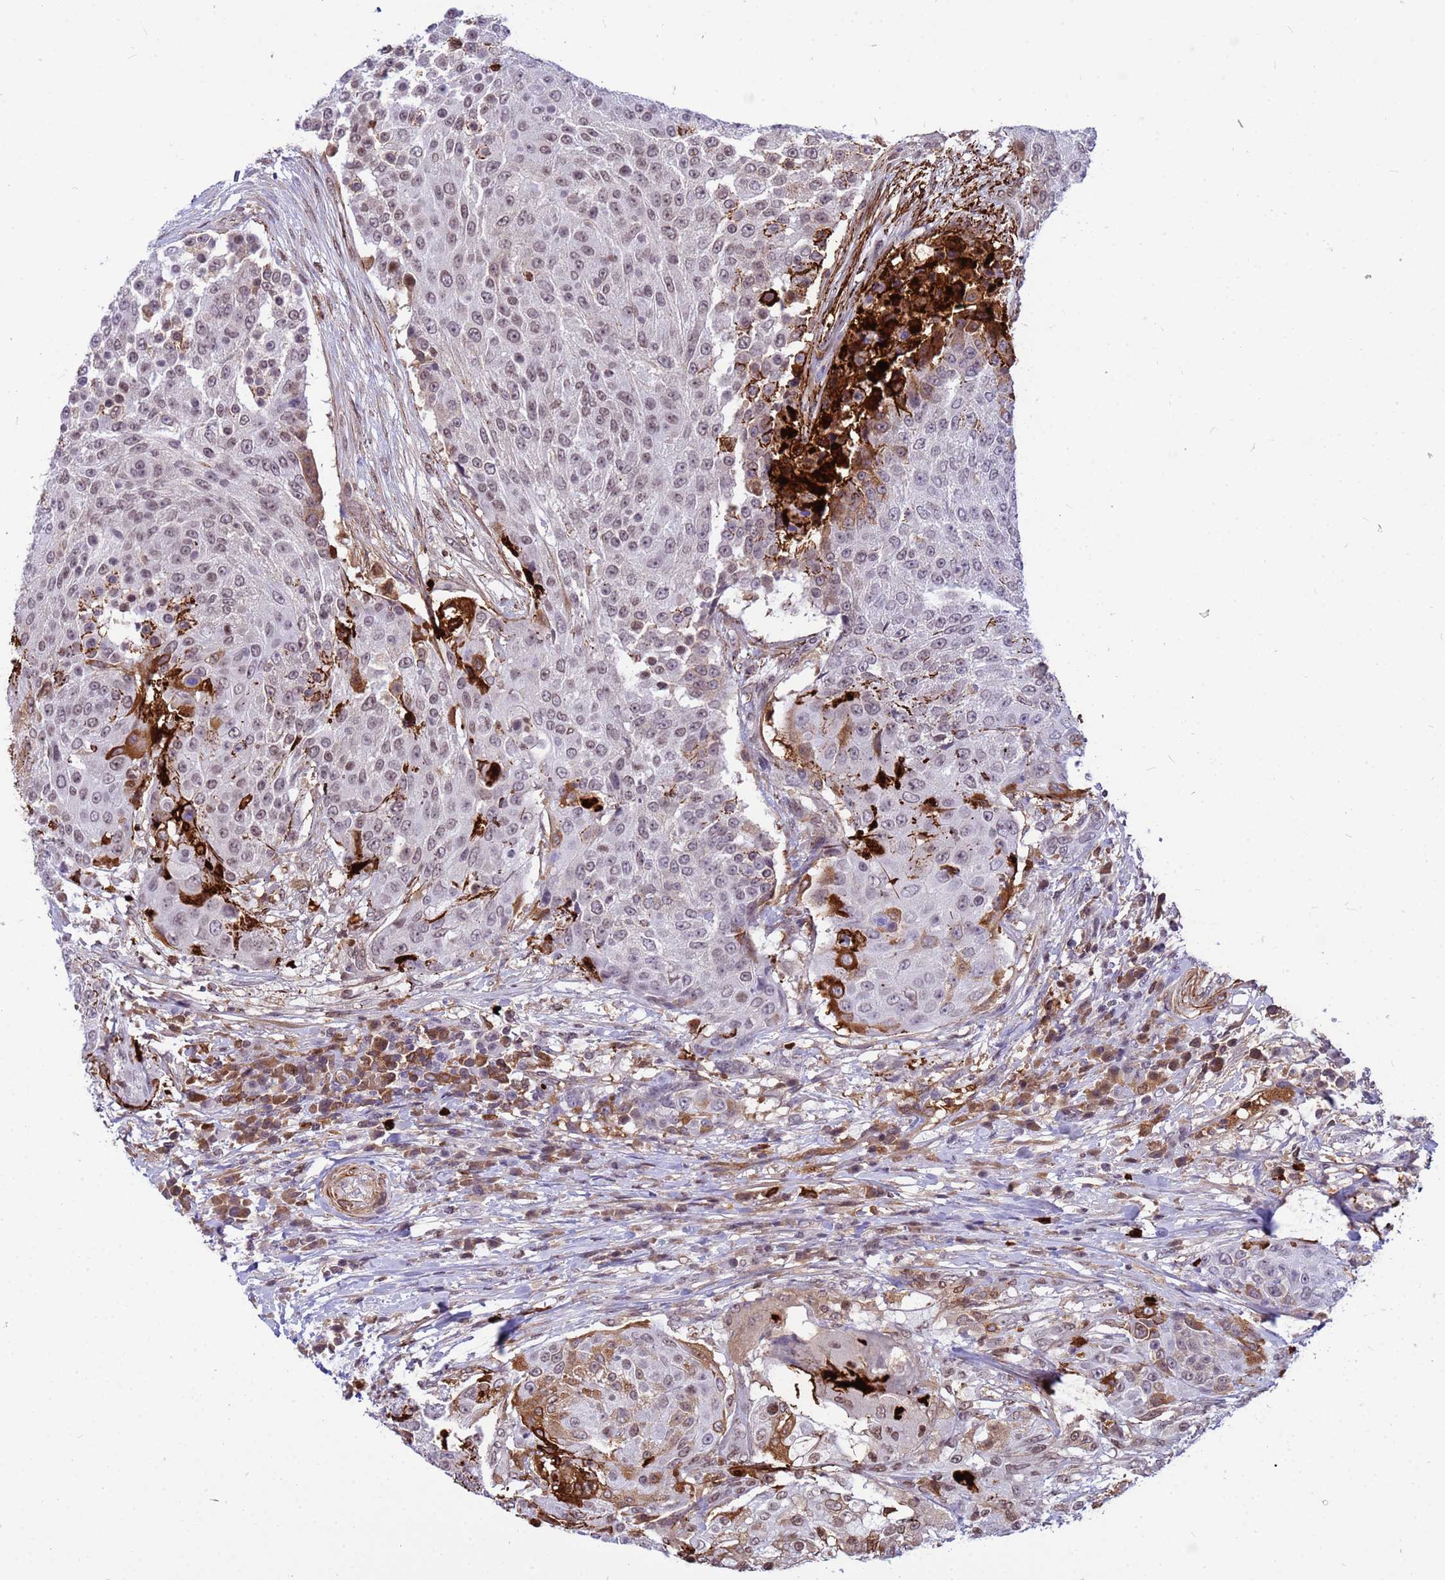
{"staining": {"intensity": "weak", "quantity": "25%-75%", "location": "nuclear"}, "tissue": "urothelial cancer", "cell_type": "Tumor cells", "image_type": "cancer", "snomed": [{"axis": "morphology", "description": "Urothelial carcinoma, High grade"}, {"axis": "topography", "description": "Urinary bladder"}], "caption": "IHC micrograph of neoplastic tissue: urothelial cancer stained using IHC shows low levels of weak protein expression localized specifically in the nuclear of tumor cells, appearing as a nuclear brown color.", "gene": "ORM1", "patient": {"sex": "female", "age": 63}}